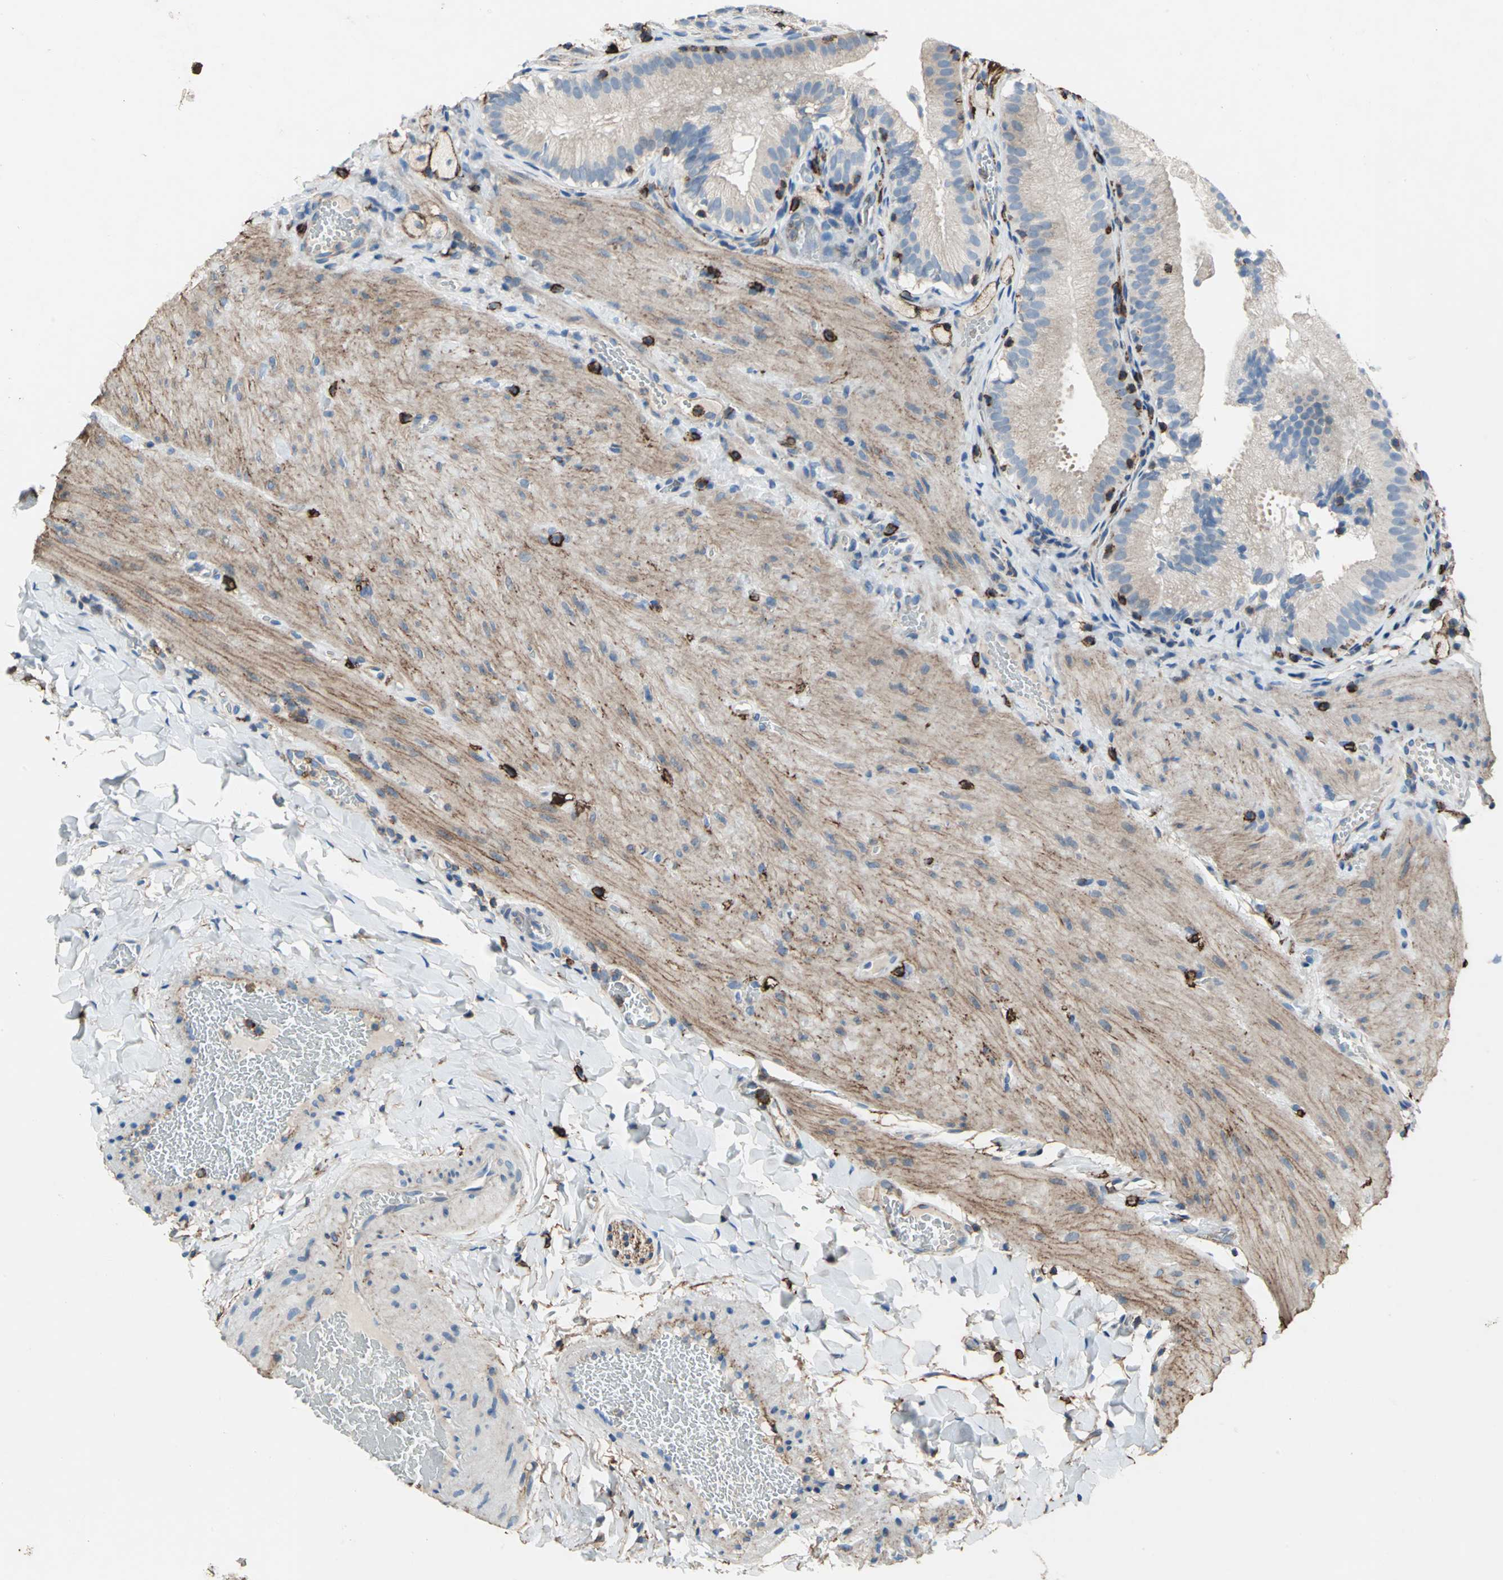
{"staining": {"intensity": "negative", "quantity": "none", "location": "none"}, "tissue": "gallbladder", "cell_type": "Glandular cells", "image_type": "normal", "snomed": [{"axis": "morphology", "description": "Normal tissue, NOS"}, {"axis": "topography", "description": "Gallbladder"}], "caption": "Immunohistochemistry (IHC) of normal human gallbladder exhibits no staining in glandular cells. Nuclei are stained in blue.", "gene": "CD44", "patient": {"sex": "female", "age": 24}}